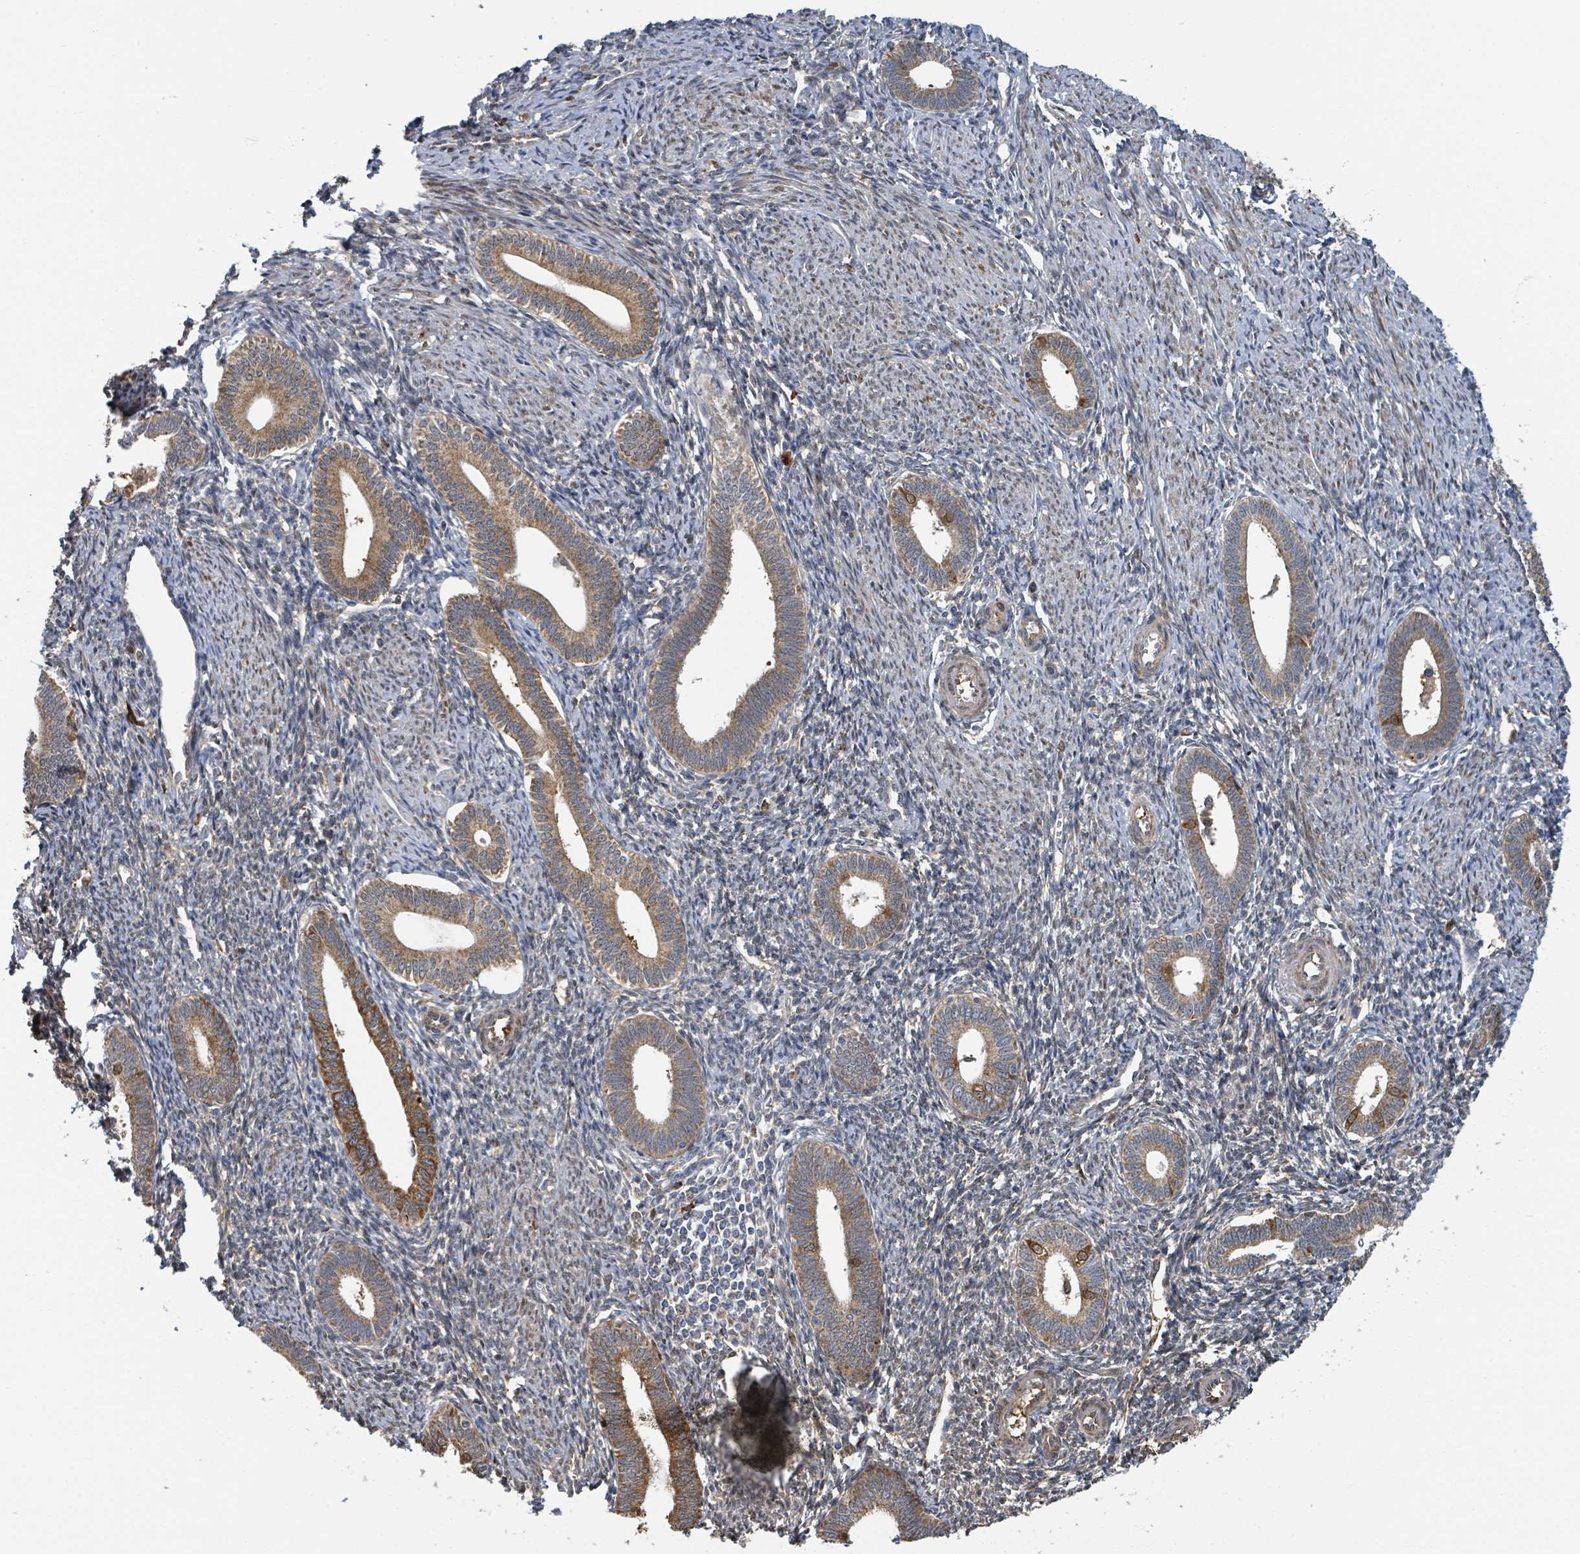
{"staining": {"intensity": "moderate", "quantity": ">75%", "location": "cytoplasmic/membranous,nuclear"}, "tissue": "endometrium", "cell_type": "Cells in endometrial stroma", "image_type": "normal", "snomed": [{"axis": "morphology", "description": "Normal tissue, NOS"}, {"axis": "topography", "description": "Endometrium"}], "caption": "Immunohistochemistry (IHC) histopathology image of benign endometrium: endometrium stained using immunohistochemistry (IHC) shows medium levels of moderate protein expression localized specifically in the cytoplasmic/membranous,nuclear of cells in endometrial stroma, appearing as a cytoplasmic/membranous,nuclear brown color.", "gene": "PSMB7", "patient": {"sex": "female", "age": 41}}